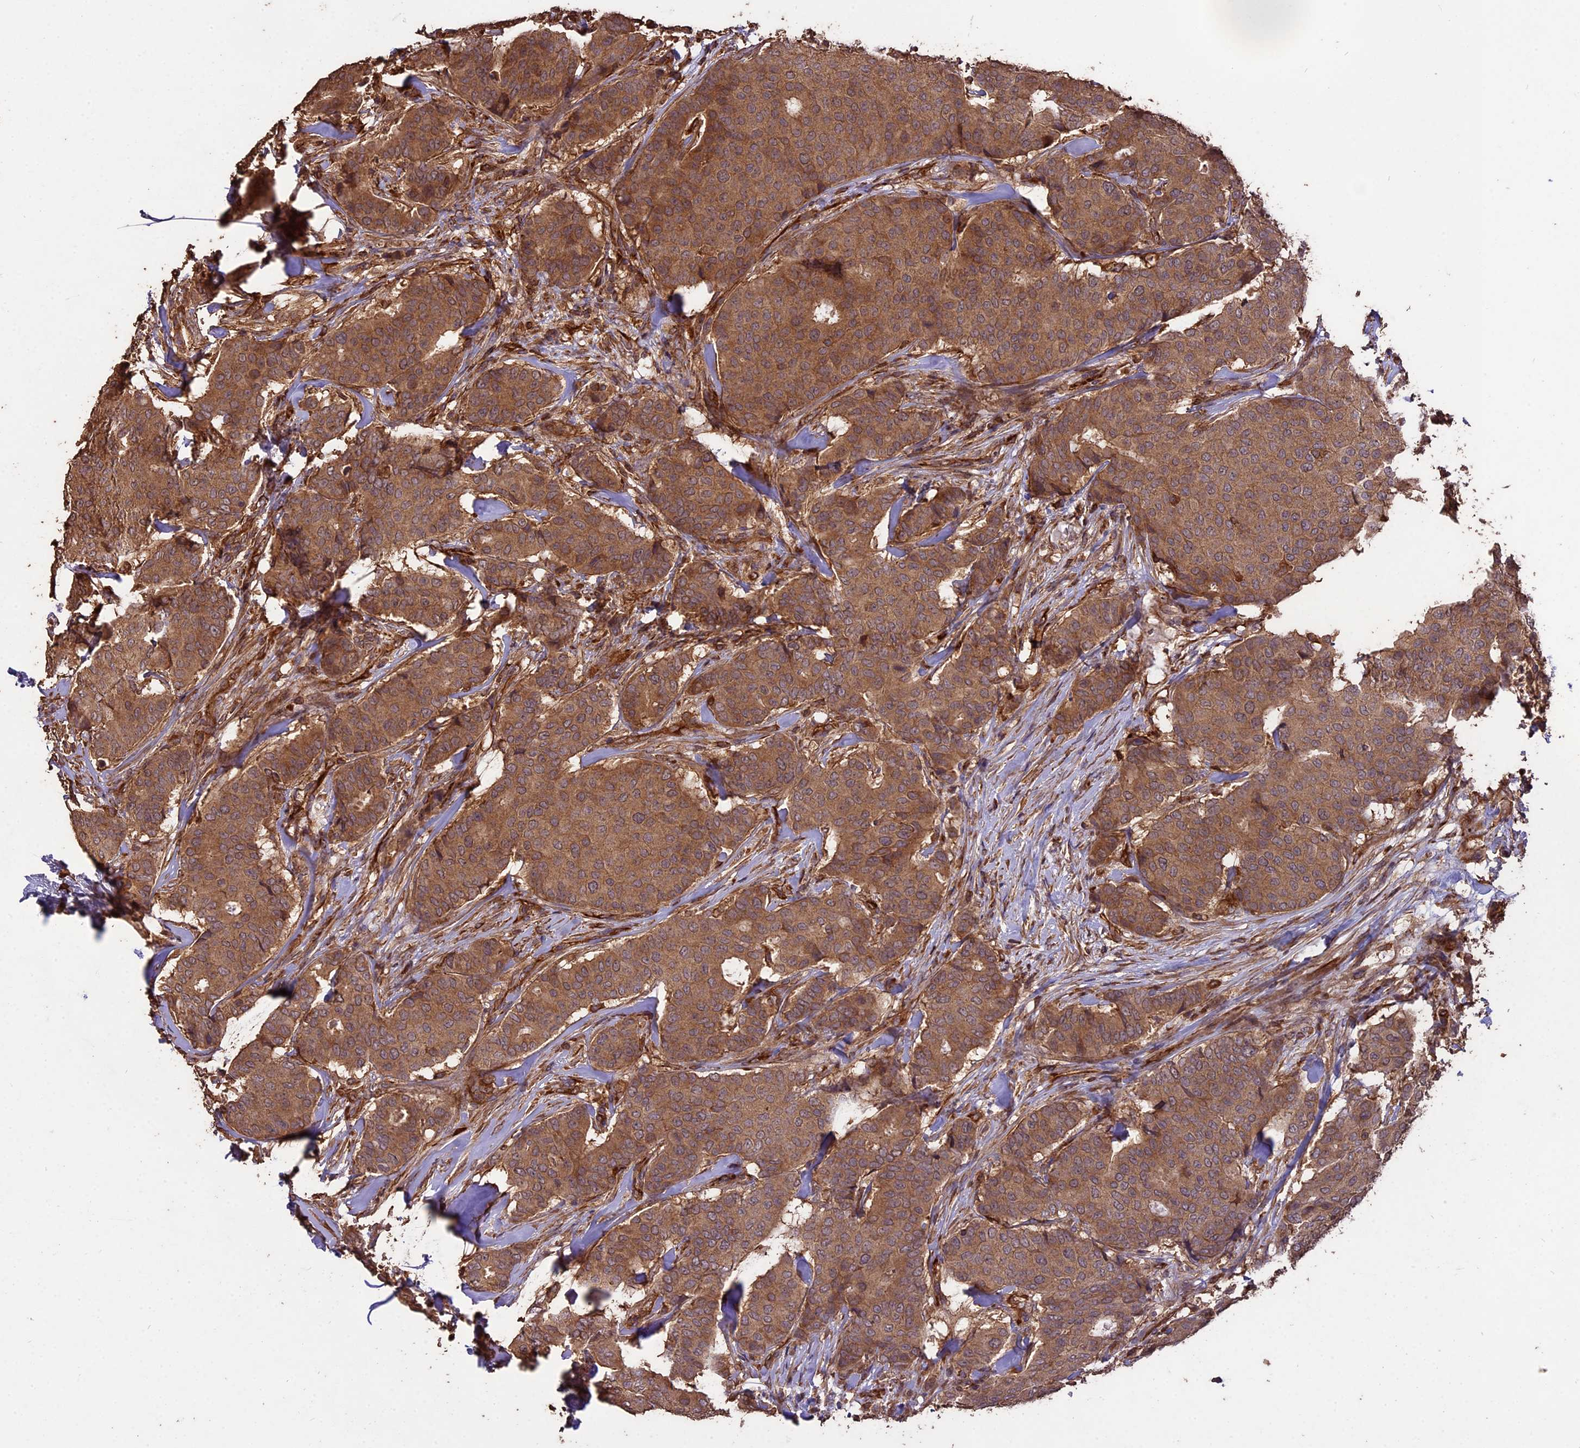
{"staining": {"intensity": "moderate", "quantity": ">75%", "location": "cytoplasmic/membranous"}, "tissue": "breast cancer", "cell_type": "Tumor cells", "image_type": "cancer", "snomed": [{"axis": "morphology", "description": "Duct carcinoma"}, {"axis": "topography", "description": "Breast"}], "caption": "DAB immunohistochemical staining of breast infiltrating ductal carcinoma exhibits moderate cytoplasmic/membranous protein expression in about >75% of tumor cells.", "gene": "TTLL10", "patient": {"sex": "female", "age": 75}}